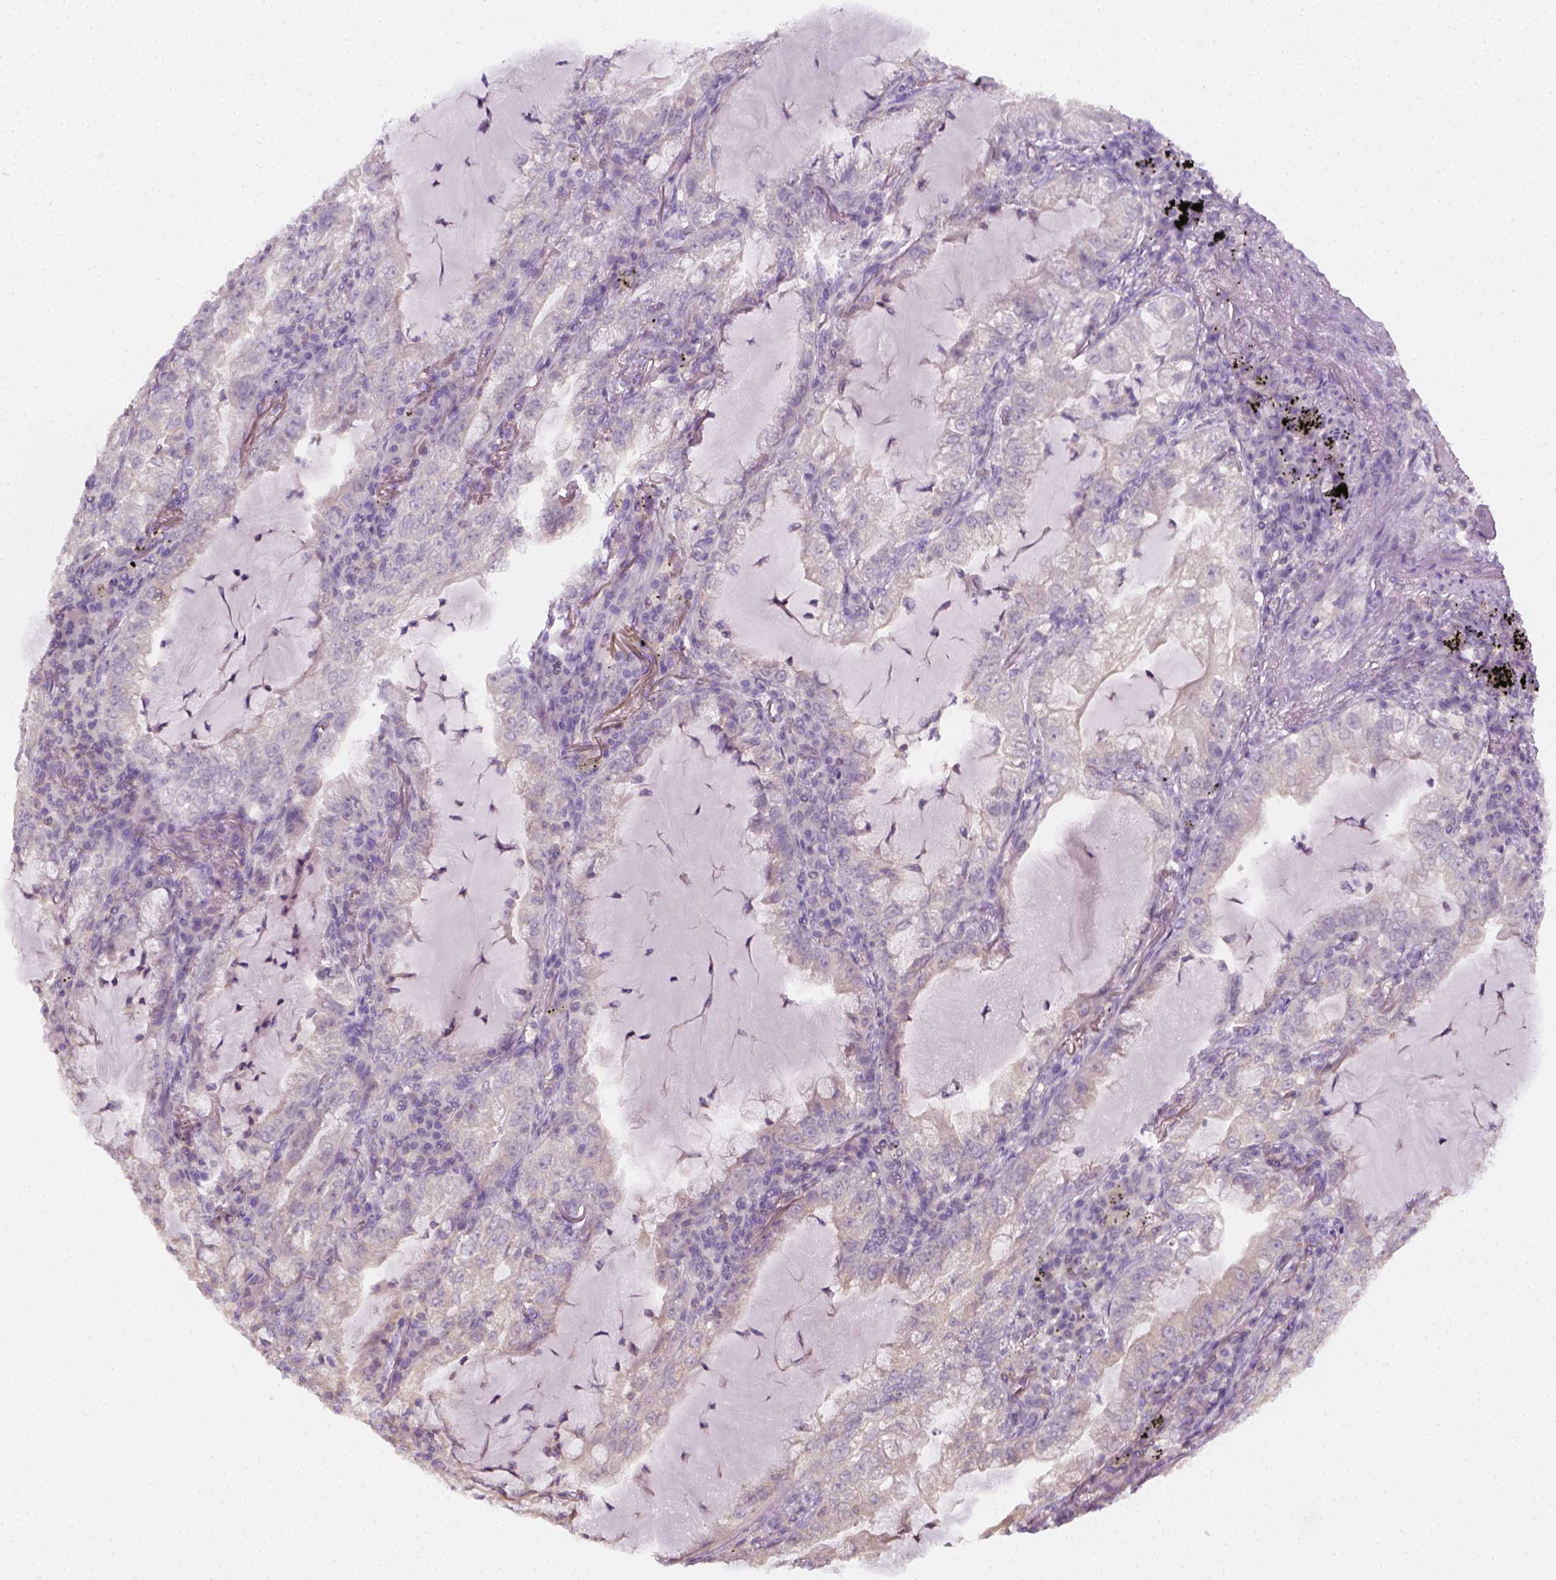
{"staining": {"intensity": "negative", "quantity": "none", "location": "none"}, "tissue": "lung cancer", "cell_type": "Tumor cells", "image_type": "cancer", "snomed": [{"axis": "morphology", "description": "Adenocarcinoma, NOS"}, {"axis": "topography", "description": "Lung"}], "caption": "Immunohistochemical staining of human lung cancer shows no significant staining in tumor cells.", "gene": "EPHB1", "patient": {"sex": "female", "age": 73}}